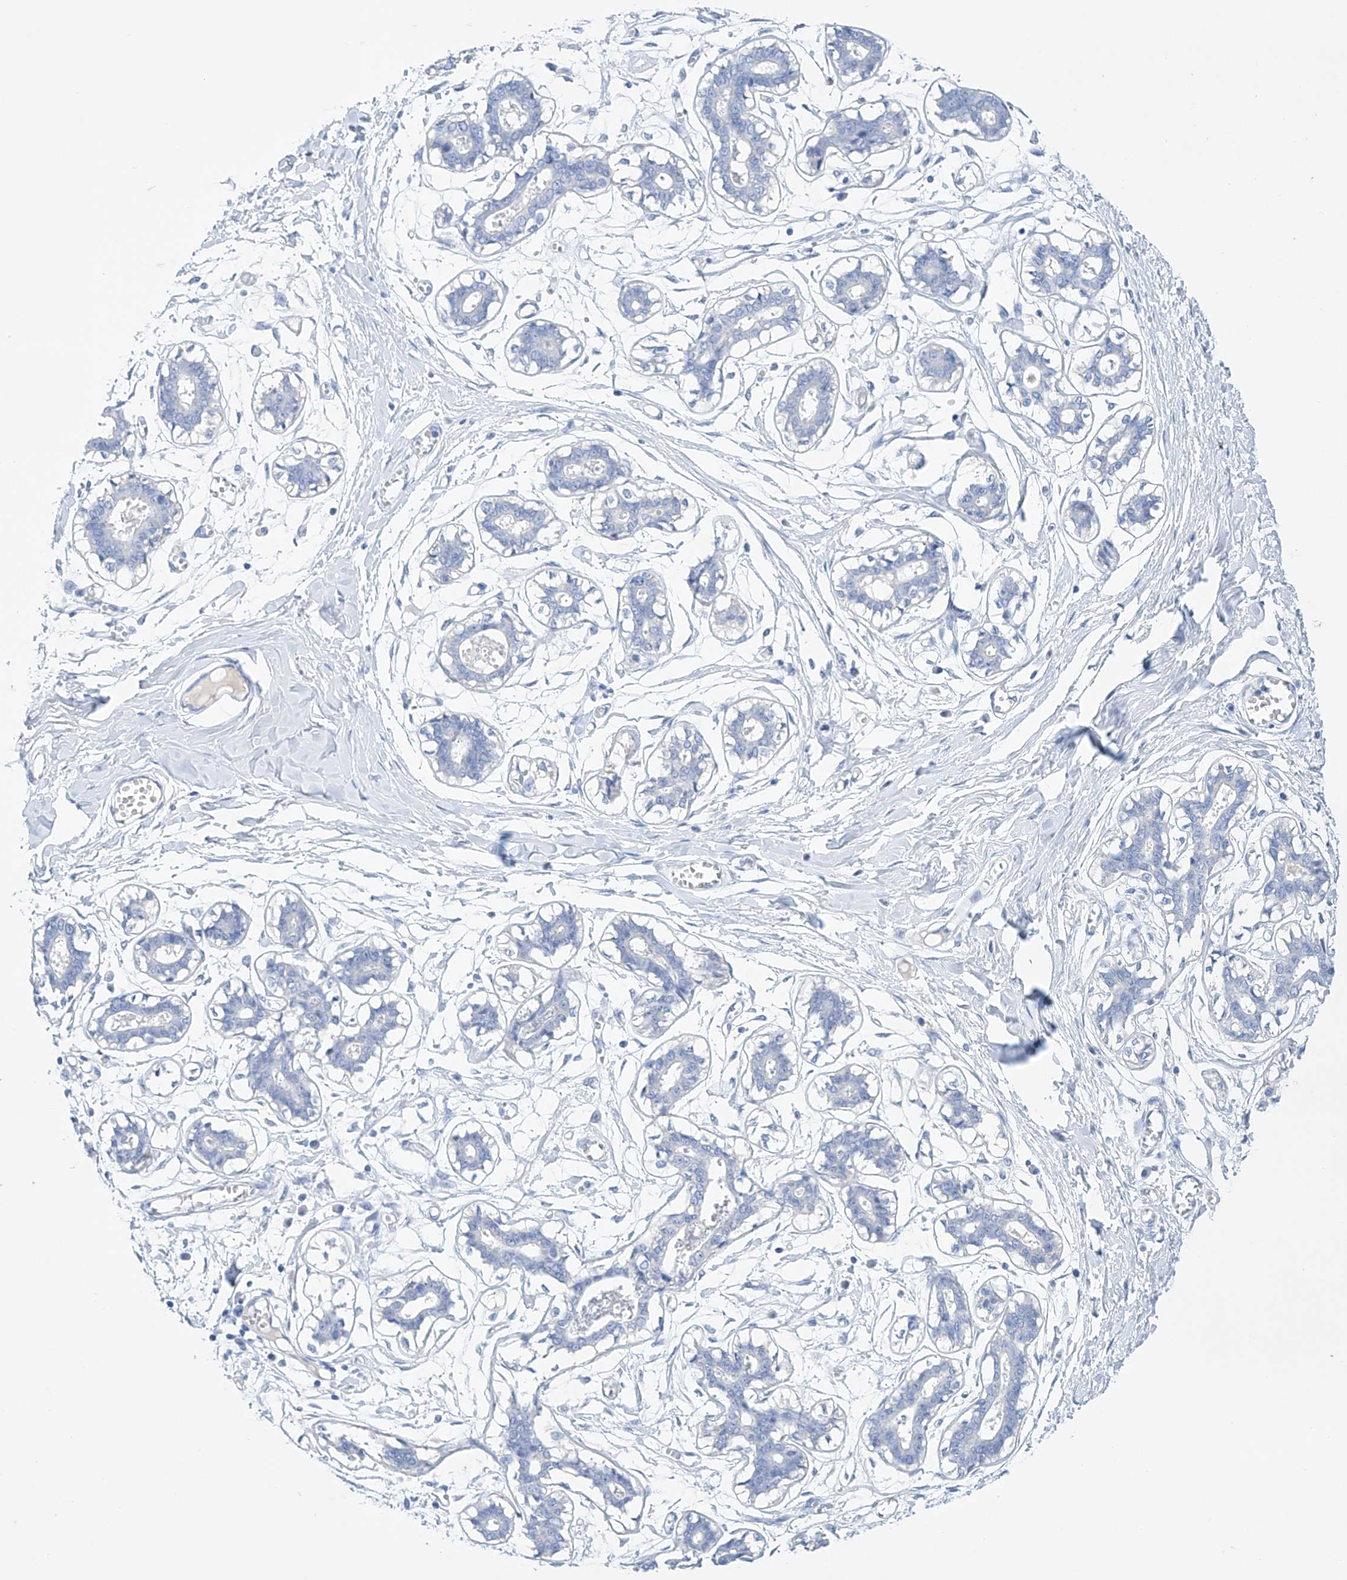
{"staining": {"intensity": "negative", "quantity": "none", "location": "none"}, "tissue": "breast", "cell_type": "Adipocytes", "image_type": "normal", "snomed": [{"axis": "morphology", "description": "Normal tissue, NOS"}, {"axis": "topography", "description": "Breast"}], "caption": "DAB immunohistochemical staining of benign human breast exhibits no significant positivity in adipocytes.", "gene": "LURAP1", "patient": {"sex": "female", "age": 27}}